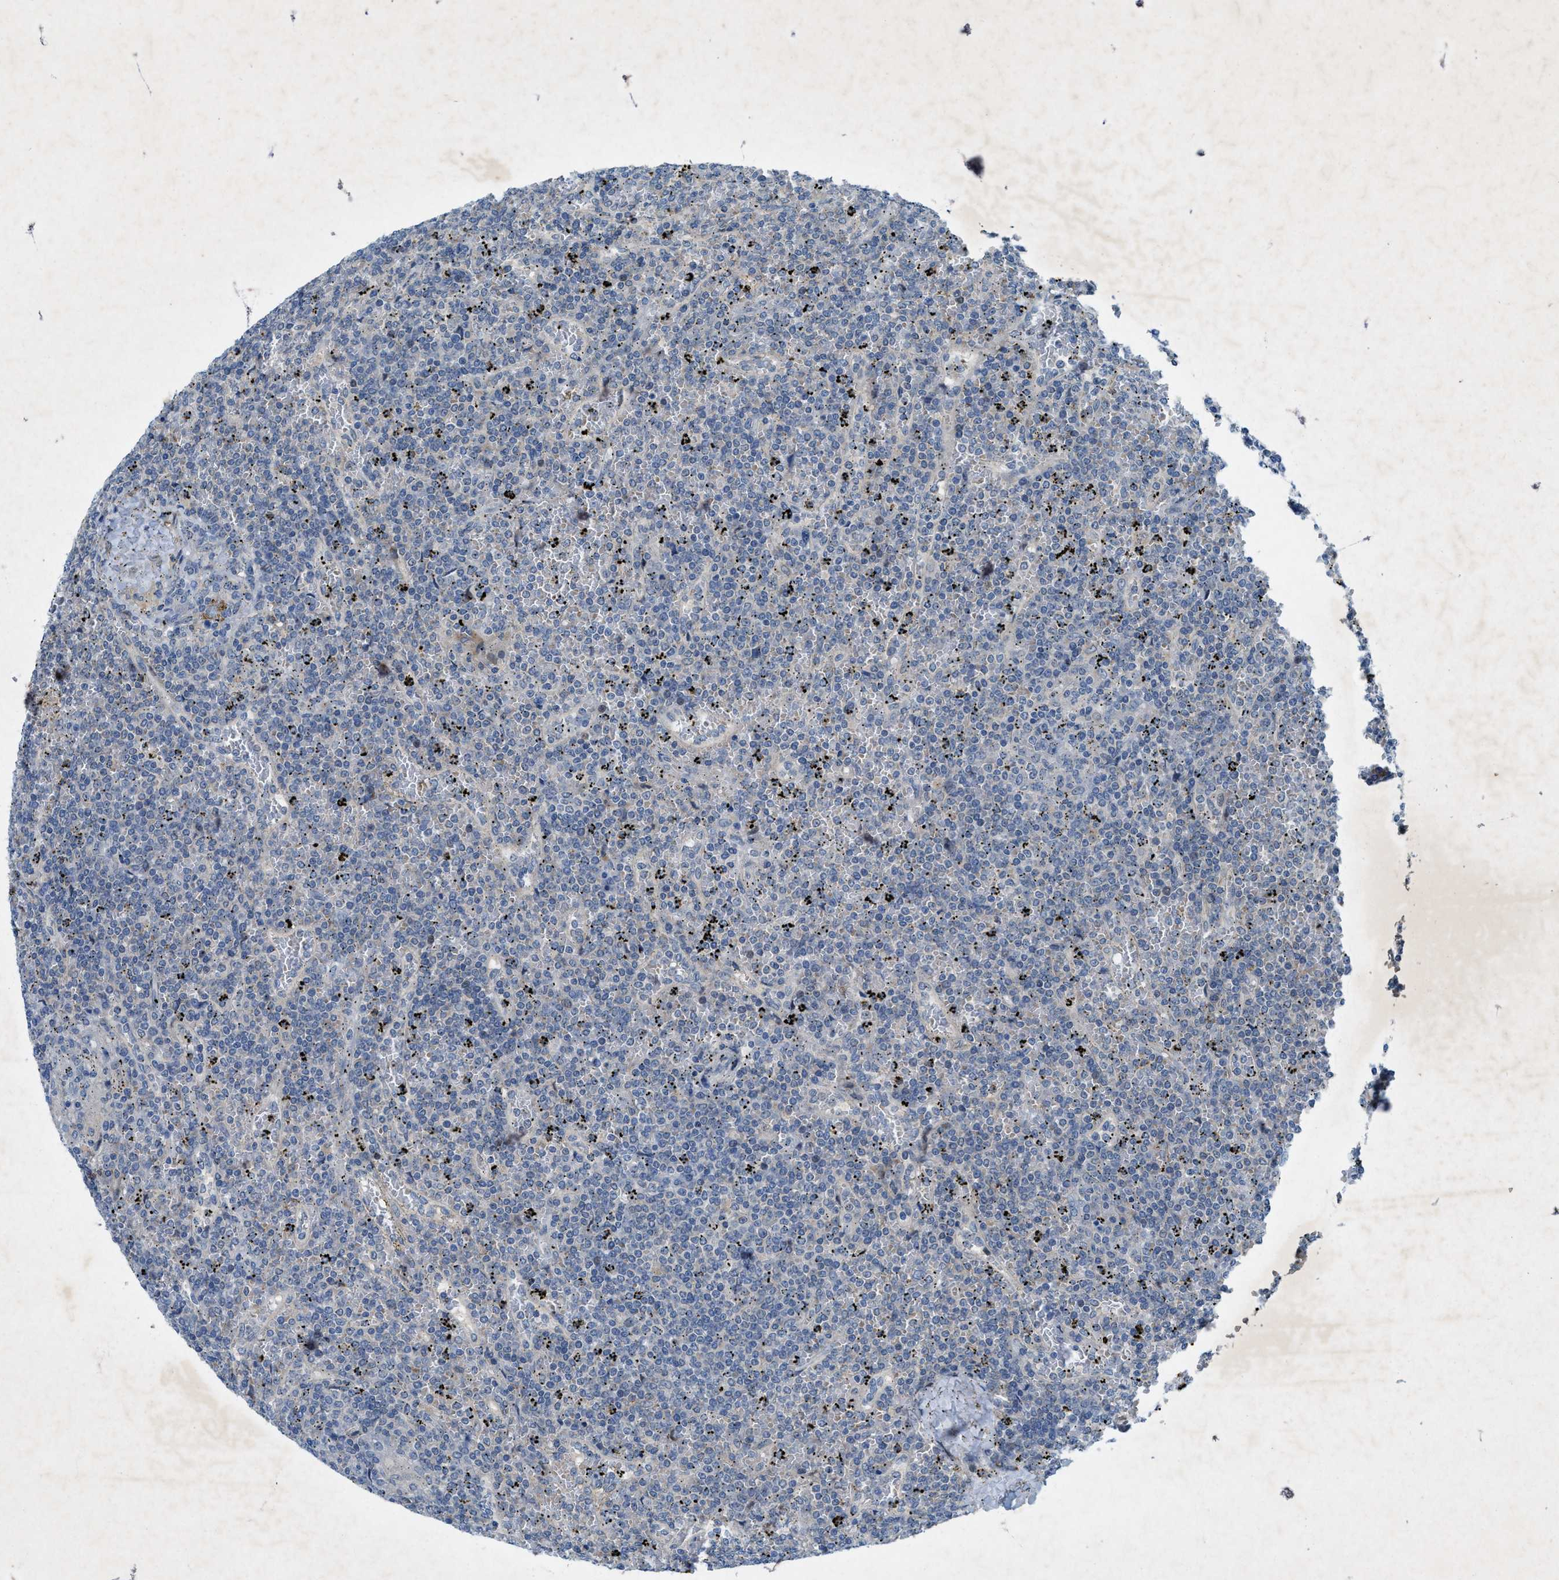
{"staining": {"intensity": "negative", "quantity": "none", "location": "none"}, "tissue": "lymphoma", "cell_type": "Tumor cells", "image_type": "cancer", "snomed": [{"axis": "morphology", "description": "Malignant lymphoma, non-Hodgkin's type, Low grade"}, {"axis": "topography", "description": "Spleen"}], "caption": "This image is of malignant lymphoma, non-Hodgkin's type (low-grade) stained with immunohistochemistry to label a protein in brown with the nuclei are counter-stained blue. There is no expression in tumor cells.", "gene": "URGCP", "patient": {"sex": "female", "age": 19}}